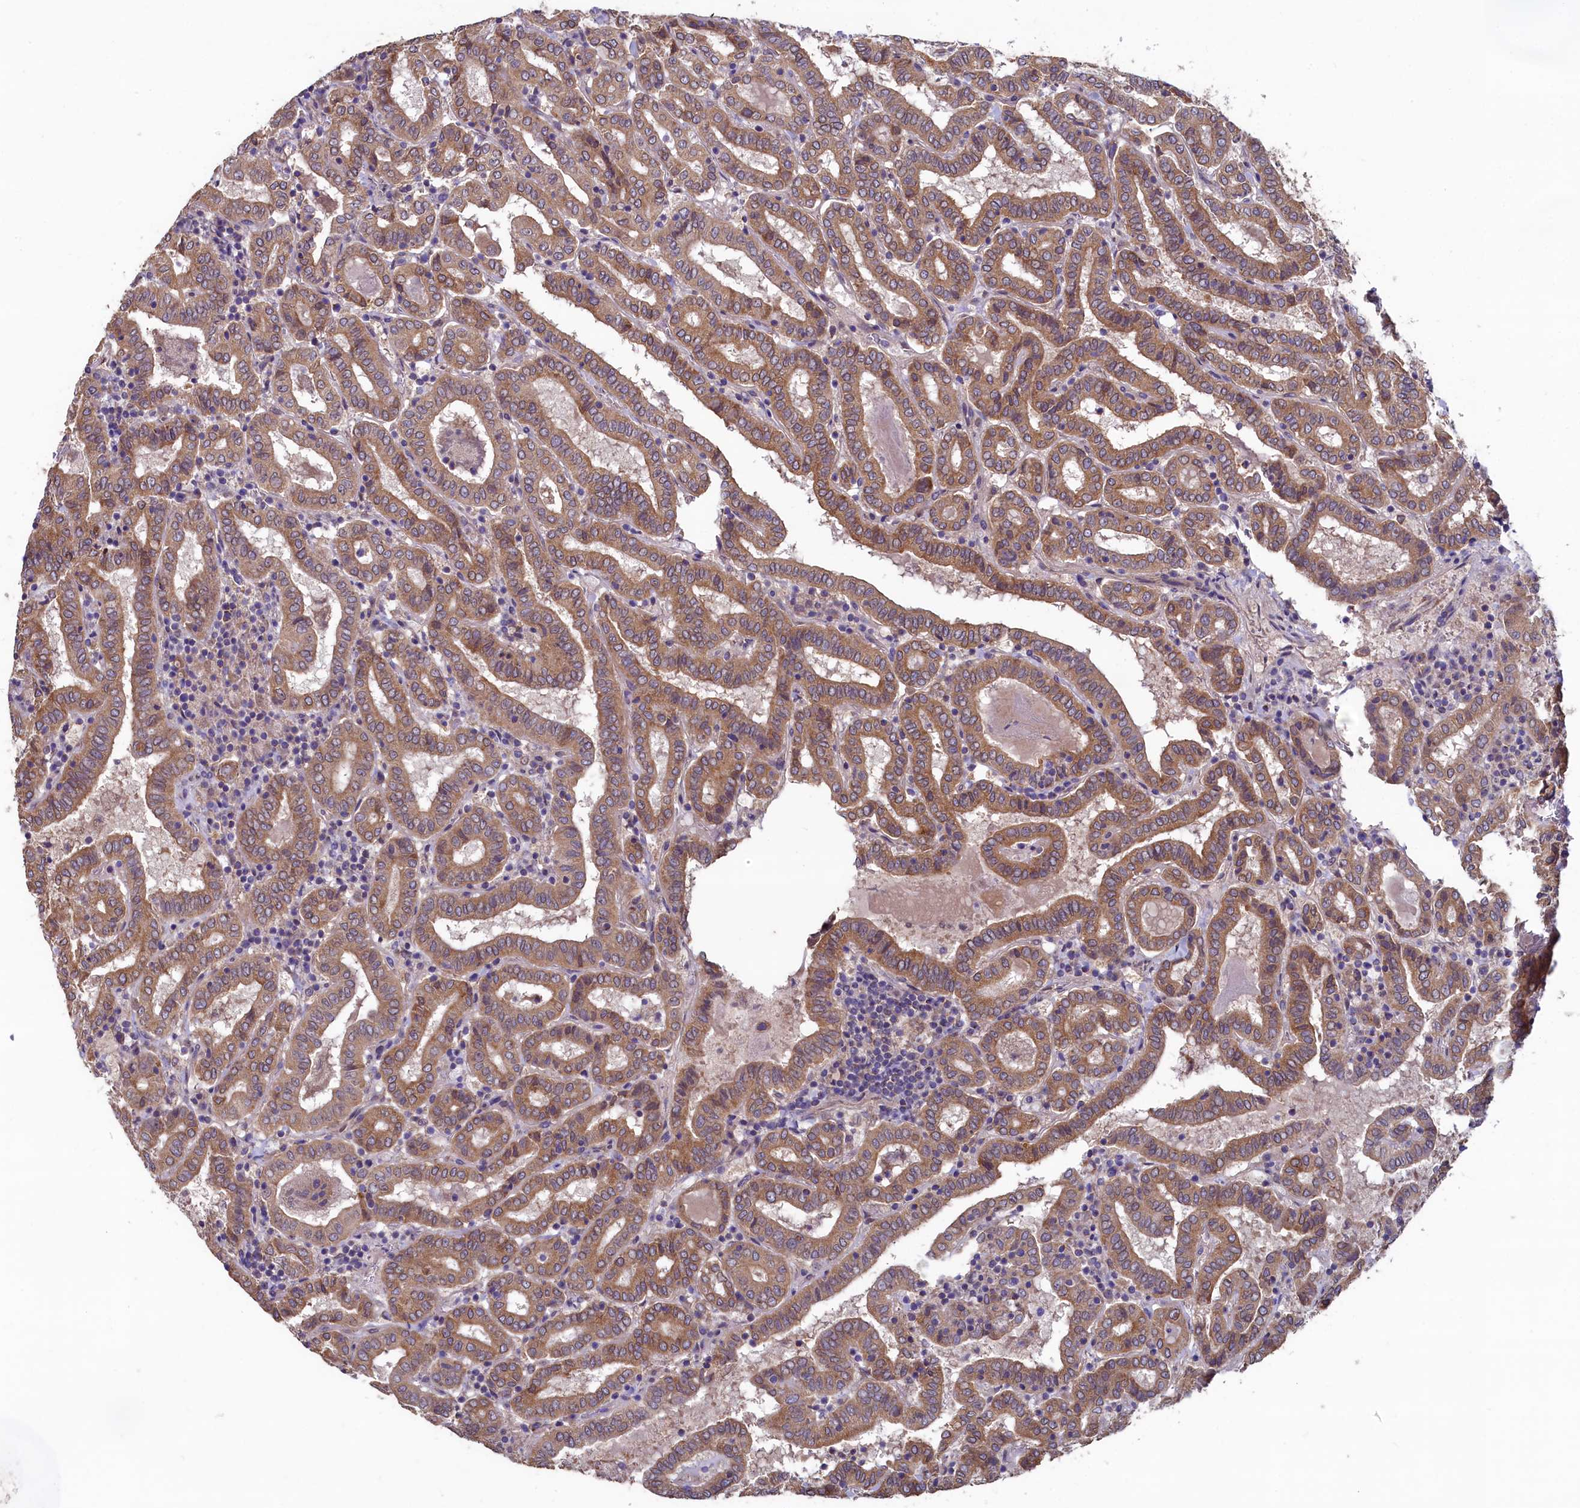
{"staining": {"intensity": "moderate", "quantity": ">75%", "location": "cytoplasmic/membranous"}, "tissue": "thyroid cancer", "cell_type": "Tumor cells", "image_type": "cancer", "snomed": [{"axis": "morphology", "description": "Papillary adenocarcinoma, NOS"}, {"axis": "topography", "description": "Thyroid gland"}], "caption": "Protein staining of thyroid cancer (papillary adenocarcinoma) tissue reveals moderate cytoplasmic/membranous positivity in about >75% of tumor cells. The staining was performed using DAB to visualize the protein expression in brown, while the nuclei were stained in blue with hematoxylin (Magnification: 20x).", "gene": "SPATA2L", "patient": {"sex": "female", "age": 72}}